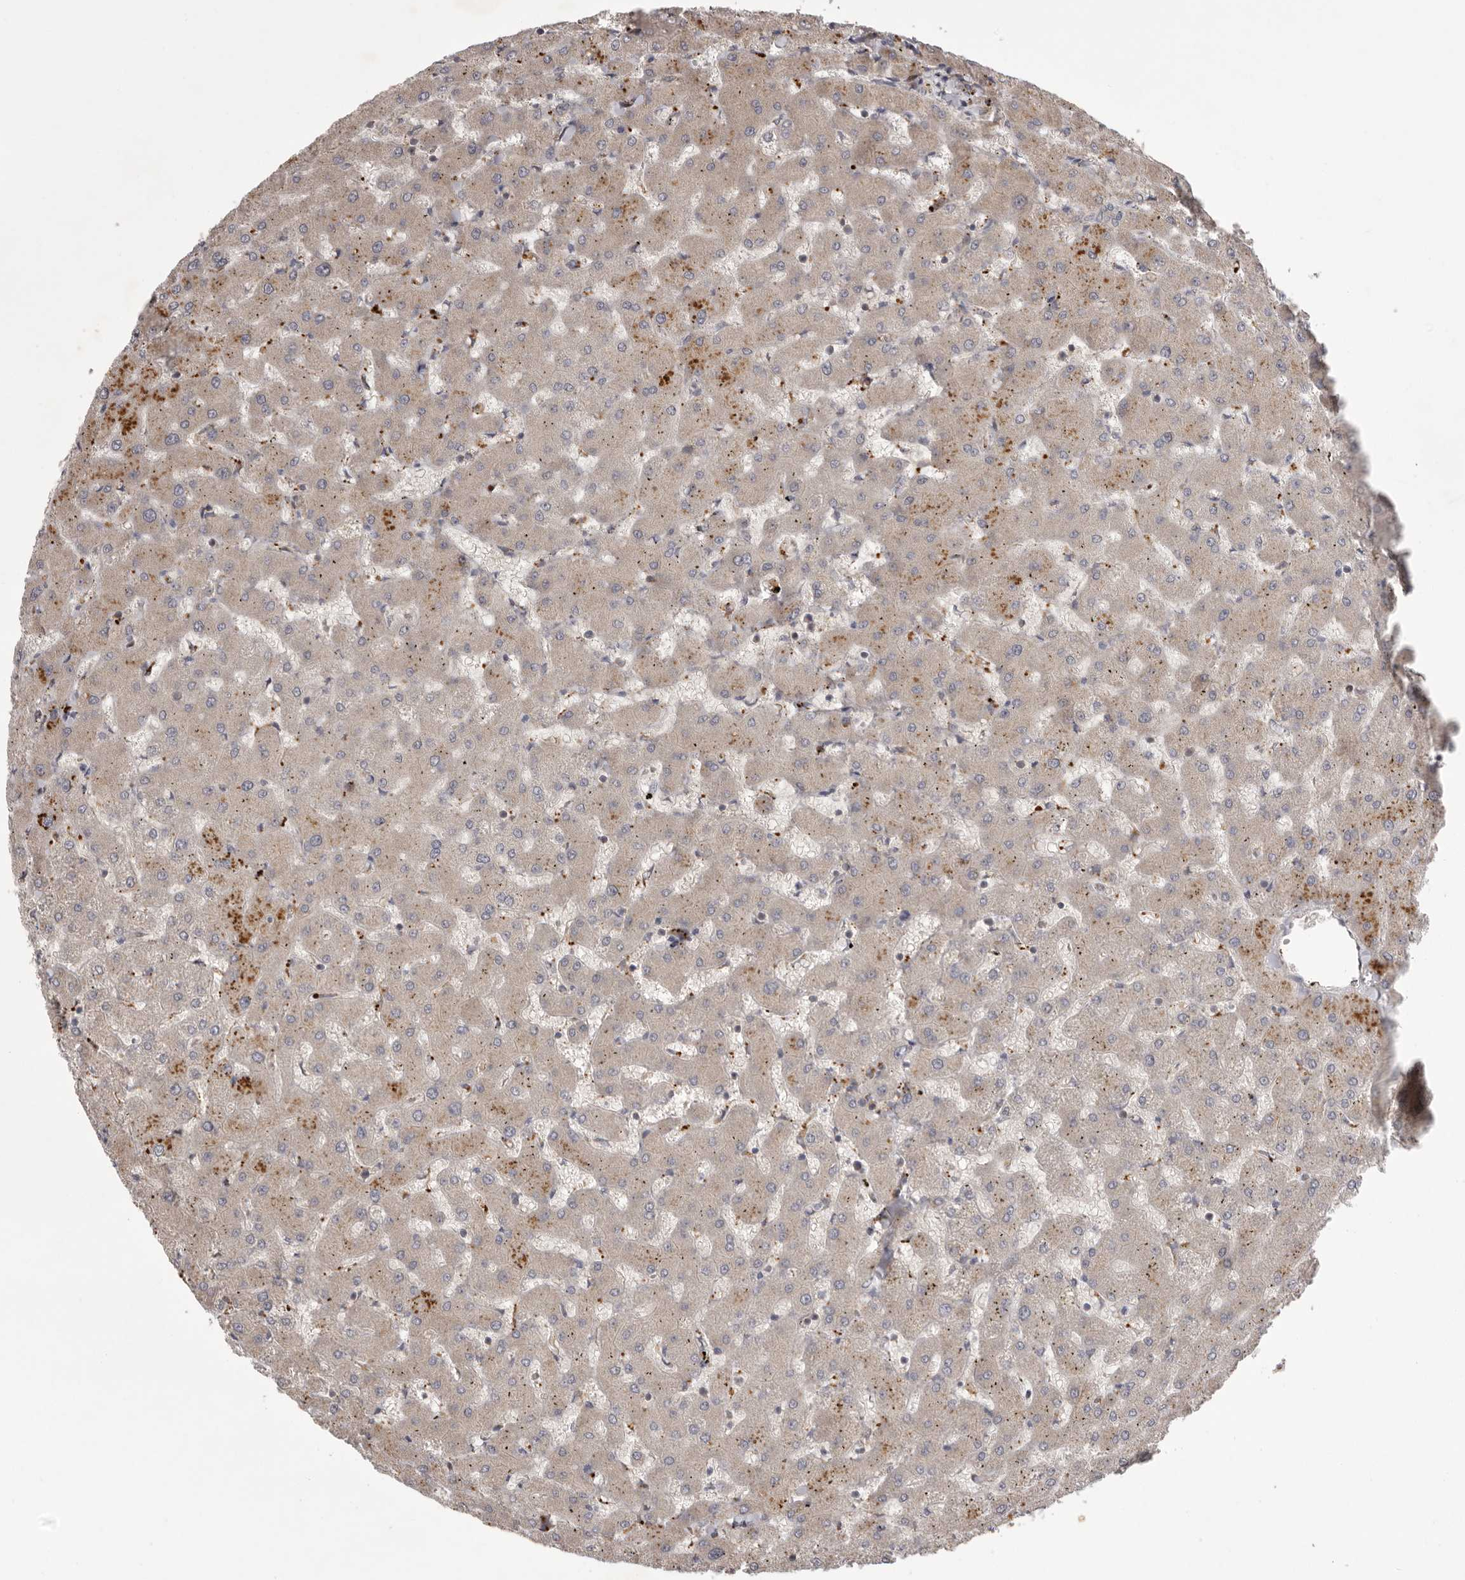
{"staining": {"intensity": "negative", "quantity": "none", "location": "none"}, "tissue": "liver", "cell_type": "Cholangiocytes", "image_type": "normal", "snomed": [{"axis": "morphology", "description": "Normal tissue, NOS"}, {"axis": "topography", "description": "Liver"}], "caption": "There is no significant expression in cholangiocytes of liver. (DAB immunohistochemistry visualized using brightfield microscopy, high magnification).", "gene": "WDR47", "patient": {"sex": "female", "age": 63}}